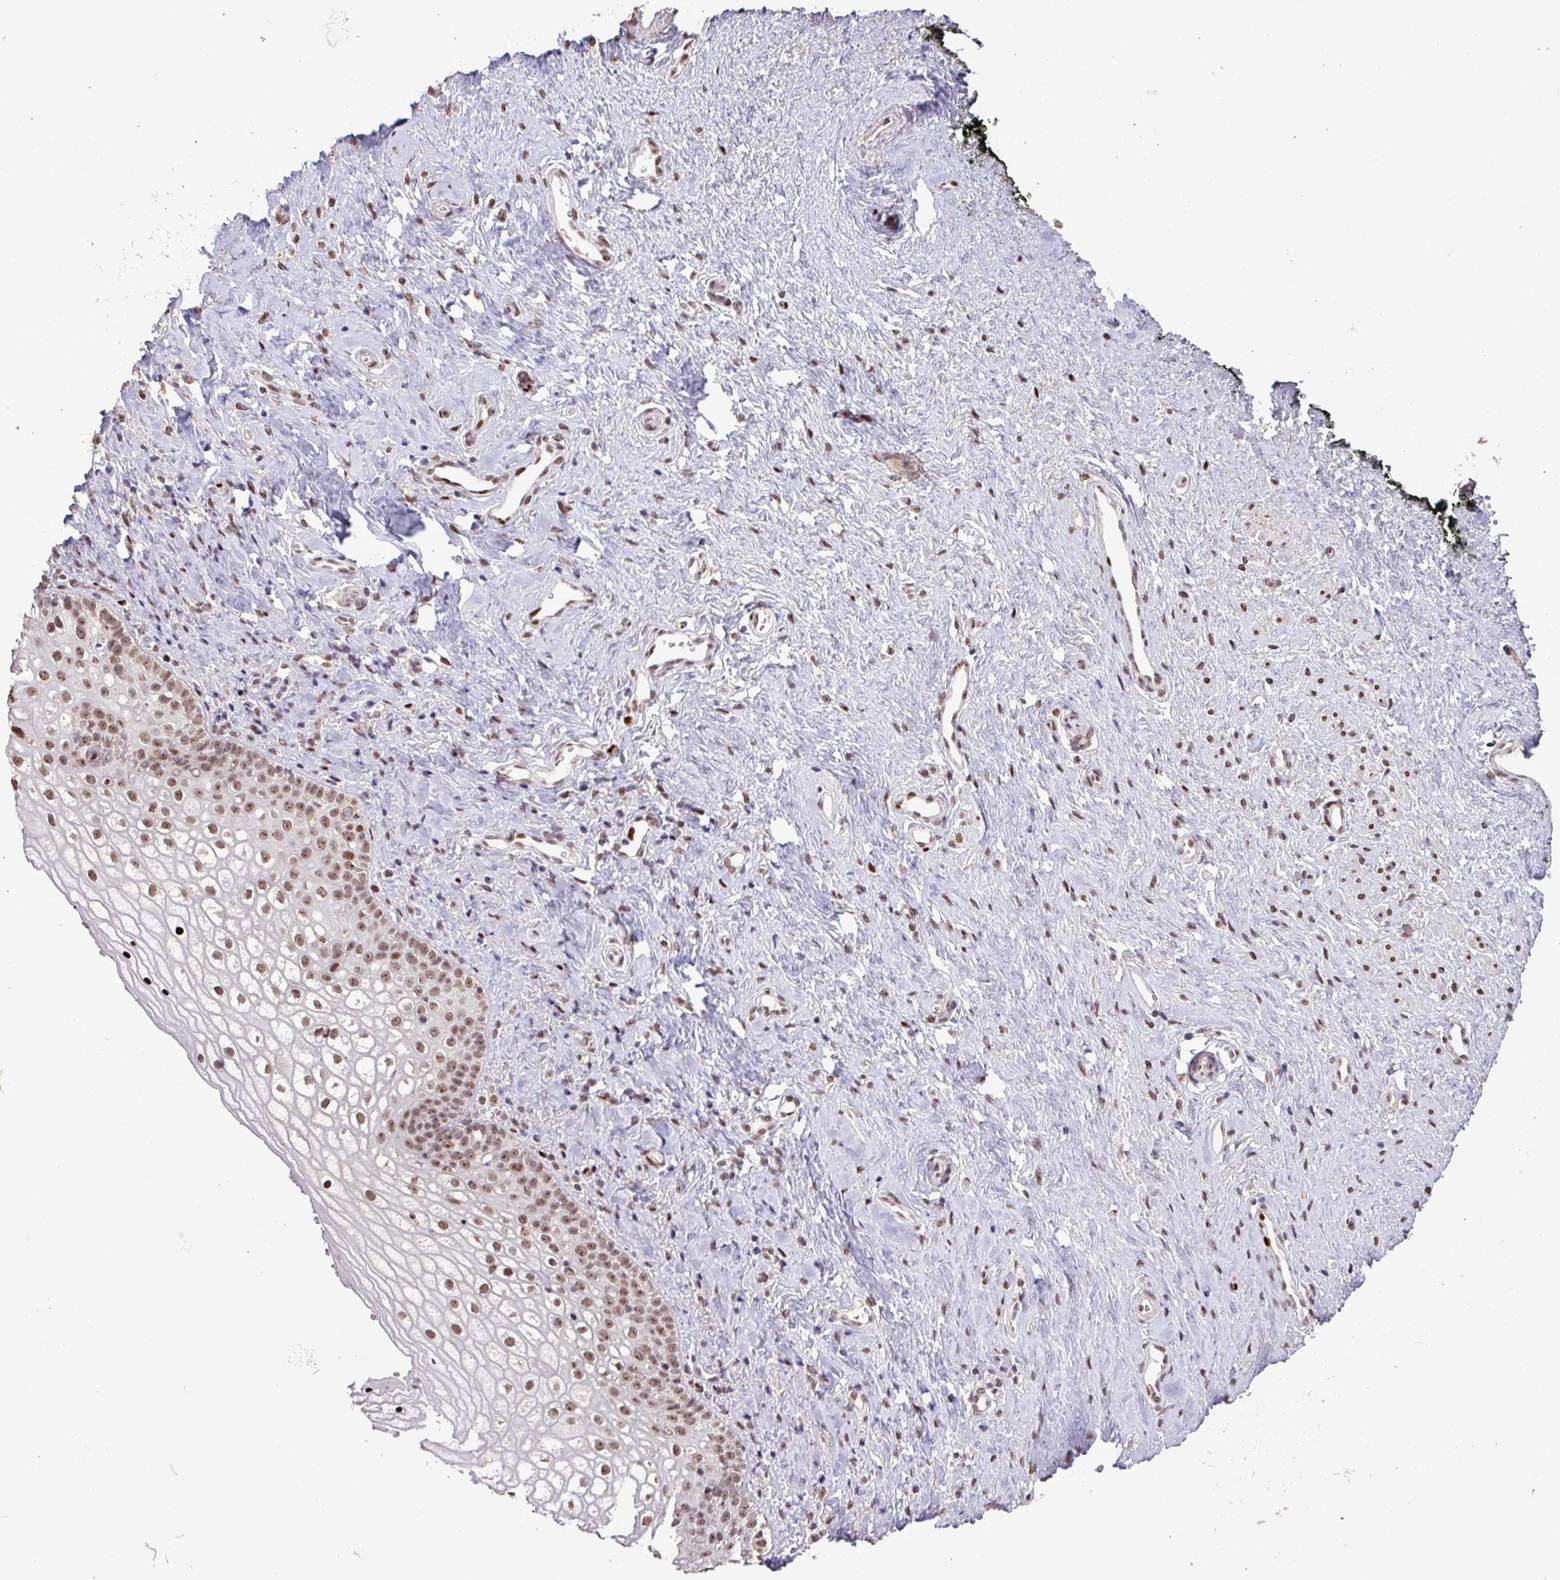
{"staining": {"intensity": "moderate", "quantity": ">75%", "location": "nuclear"}, "tissue": "vagina", "cell_type": "Squamous epithelial cells", "image_type": "normal", "snomed": [{"axis": "morphology", "description": "Normal tissue, NOS"}, {"axis": "topography", "description": "Vagina"}], "caption": "IHC of benign human vagina displays medium levels of moderate nuclear staining in about >75% of squamous epithelial cells.", "gene": "ZNF709", "patient": {"sex": "female", "age": 59}}